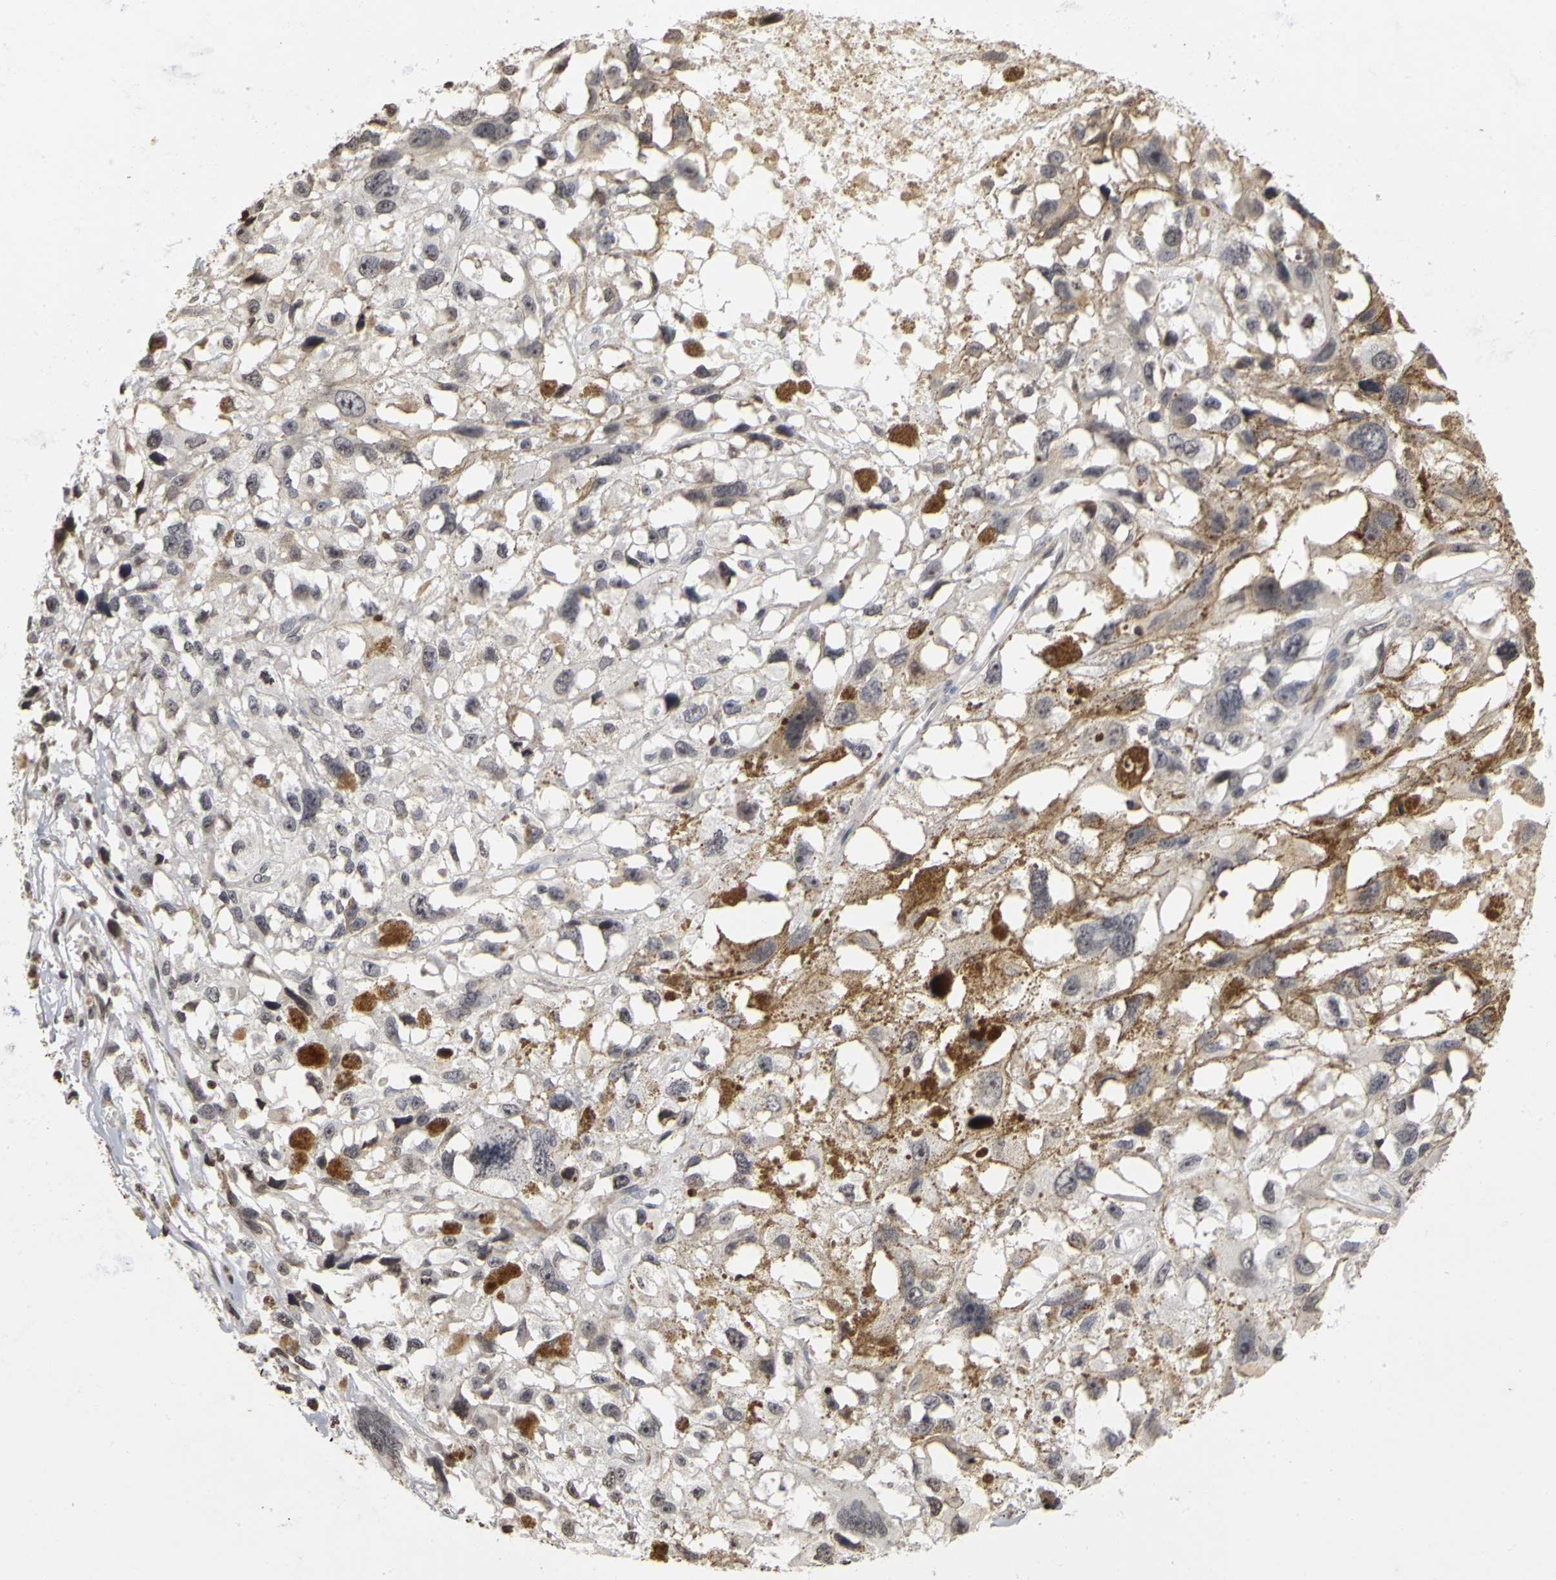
{"staining": {"intensity": "negative", "quantity": "none", "location": "none"}, "tissue": "melanoma", "cell_type": "Tumor cells", "image_type": "cancer", "snomed": [{"axis": "morphology", "description": "Malignant melanoma, Metastatic site"}, {"axis": "topography", "description": "Lymph node"}], "caption": "Tumor cells show no significant positivity in melanoma.", "gene": "ERCC2", "patient": {"sex": "male", "age": 59}}